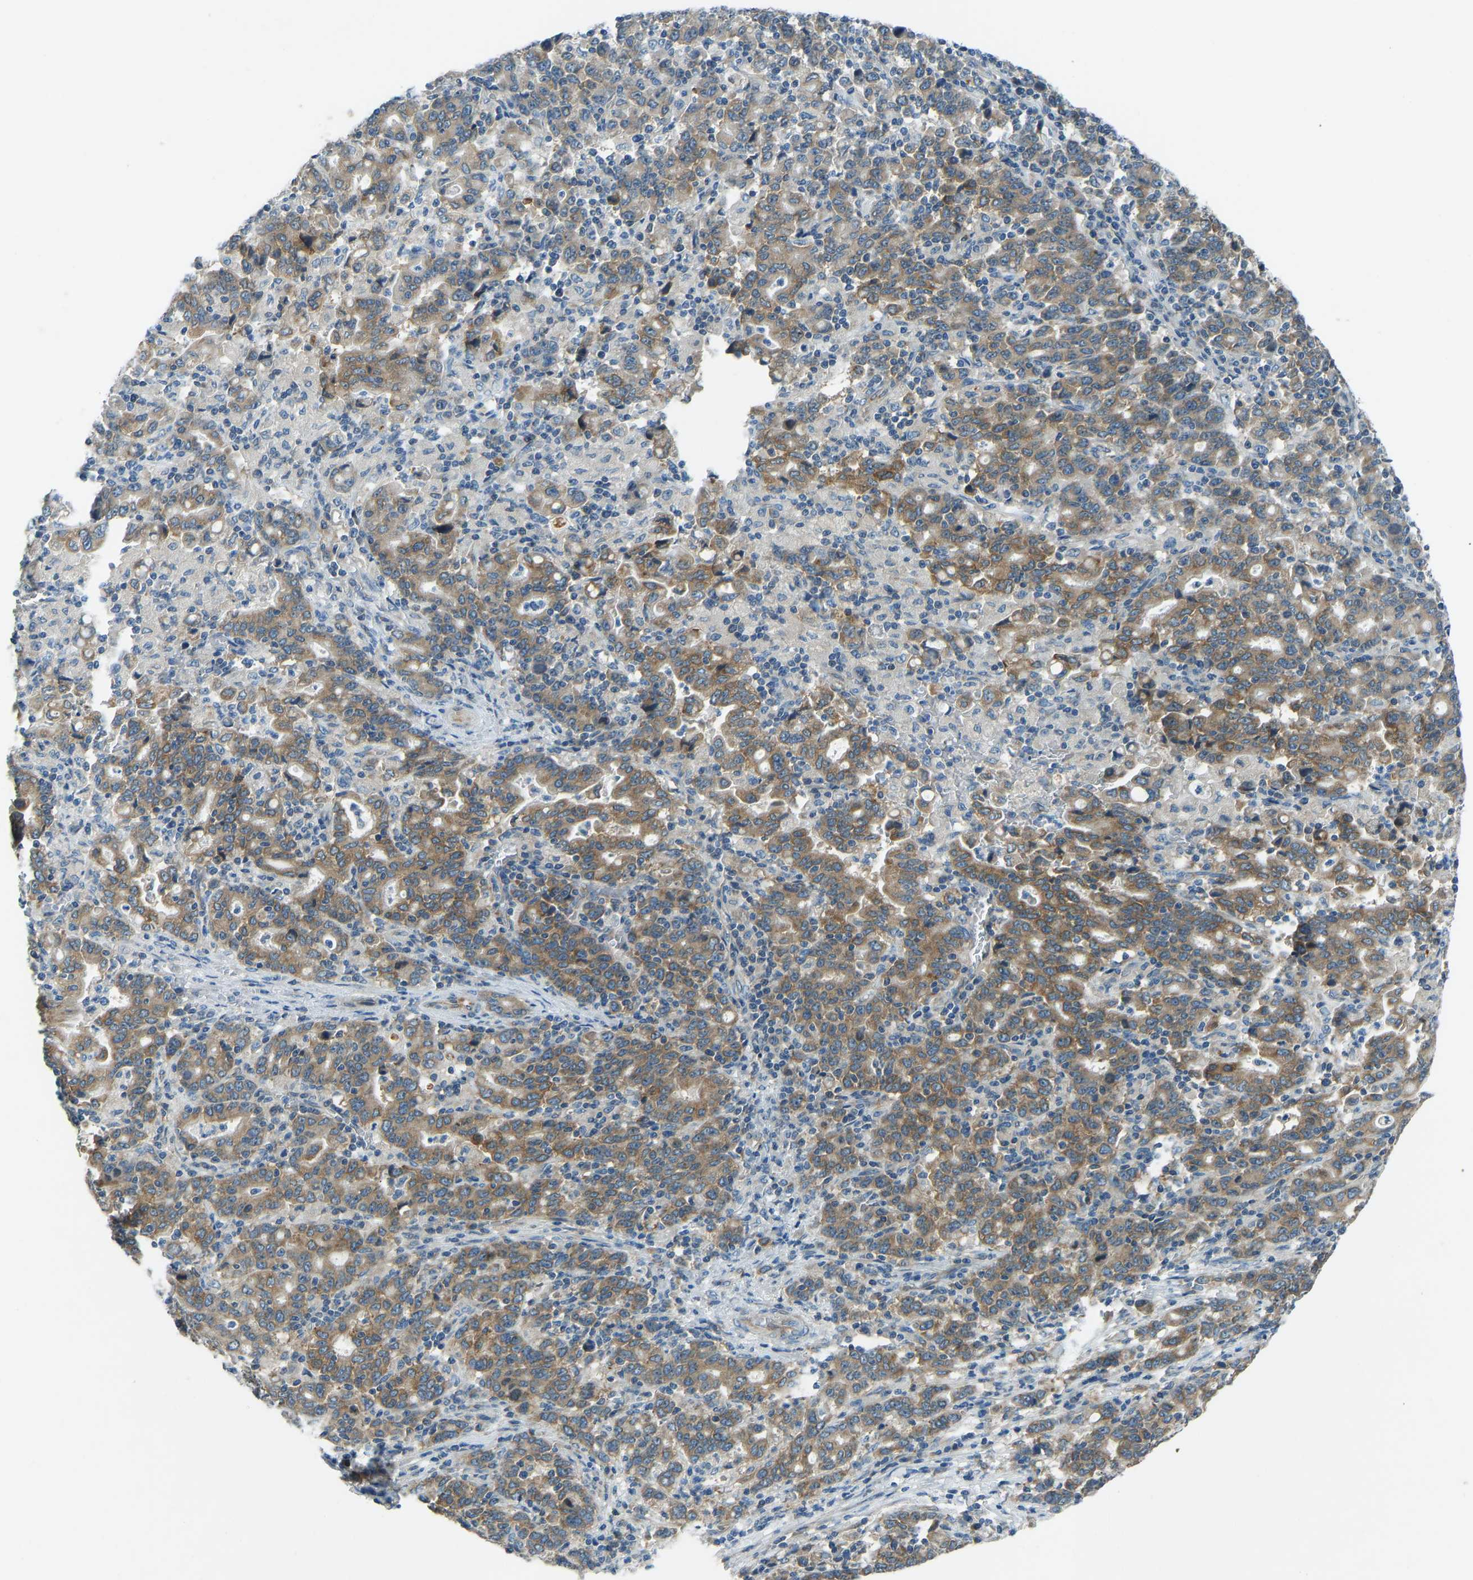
{"staining": {"intensity": "moderate", "quantity": ">75%", "location": "cytoplasmic/membranous"}, "tissue": "stomach cancer", "cell_type": "Tumor cells", "image_type": "cancer", "snomed": [{"axis": "morphology", "description": "Adenocarcinoma, NOS"}, {"axis": "topography", "description": "Stomach, upper"}], "caption": "Immunohistochemical staining of adenocarcinoma (stomach) shows moderate cytoplasmic/membranous protein positivity in approximately >75% of tumor cells. (DAB (3,3'-diaminobenzidine) = brown stain, brightfield microscopy at high magnification).", "gene": "STAU2", "patient": {"sex": "male", "age": 69}}